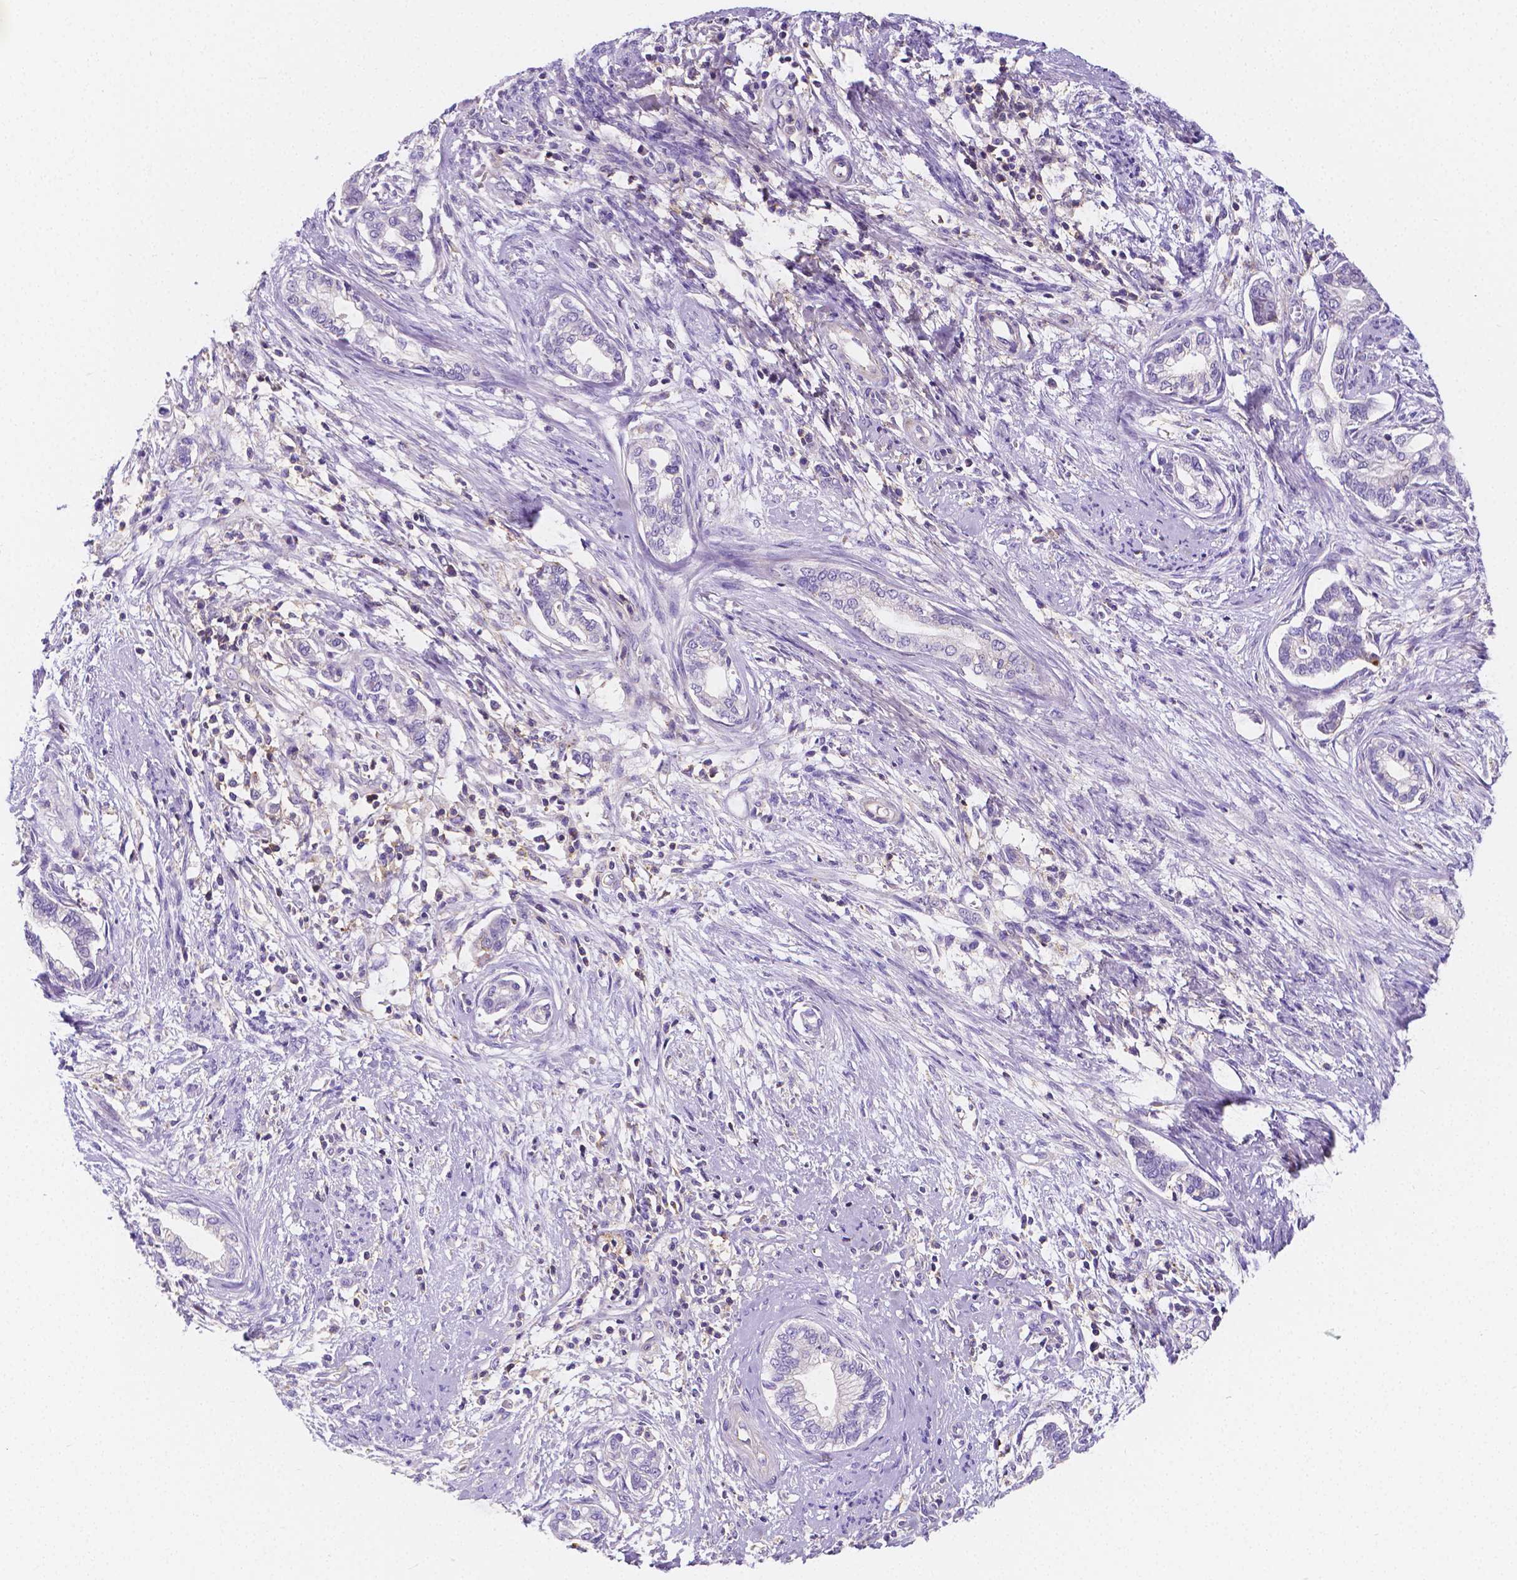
{"staining": {"intensity": "negative", "quantity": "none", "location": "none"}, "tissue": "cervical cancer", "cell_type": "Tumor cells", "image_type": "cancer", "snomed": [{"axis": "morphology", "description": "Adenocarcinoma, NOS"}, {"axis": "topography", "description": "Cervix"}], "caption": "Cervical cancer was stained to show a protein in brown. There is no significant staining in tumor cells.", "gene": "GABRD", "patient": {"sex": "female", "age": 62}}